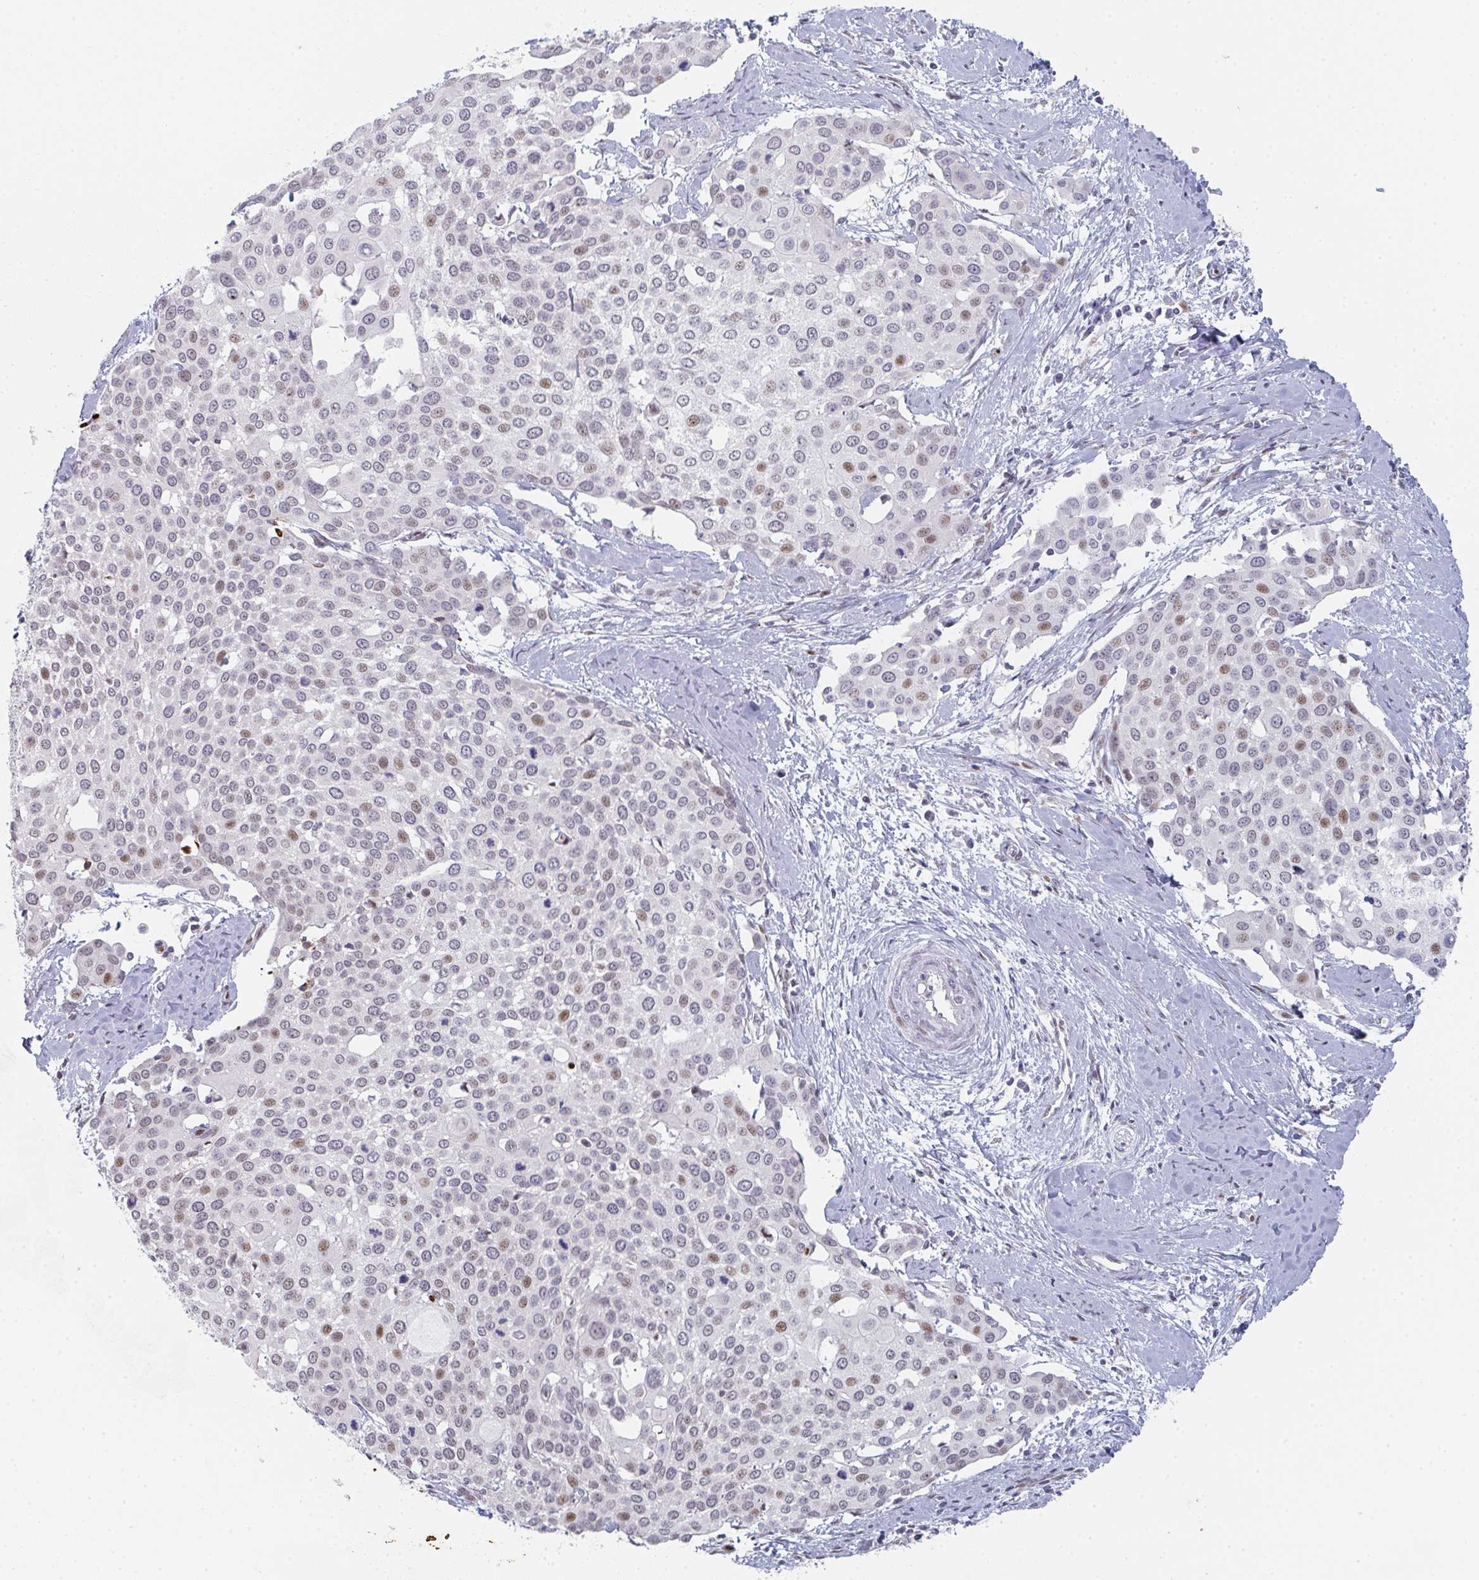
{"staining": {"intensity": "moderate", "quantity": "<25%", "location": "nuclear"}, "tissue": "cervical cancer", "cell_type": "Tumor cells", "image_type": "cancer", "snomed": [{"axis": "morphology", "description": "Squamous cell carcinoma, NOS"}, {"axis": "topography", "description": "Cervix"}], "caption": "A low amount of moderate nuclear positivity is appreciated in approximately <25% of tumor cells in cervical cancer tissue.", "gene": "POU2AF2", "patient": {"sex": "female", "age": 44}}